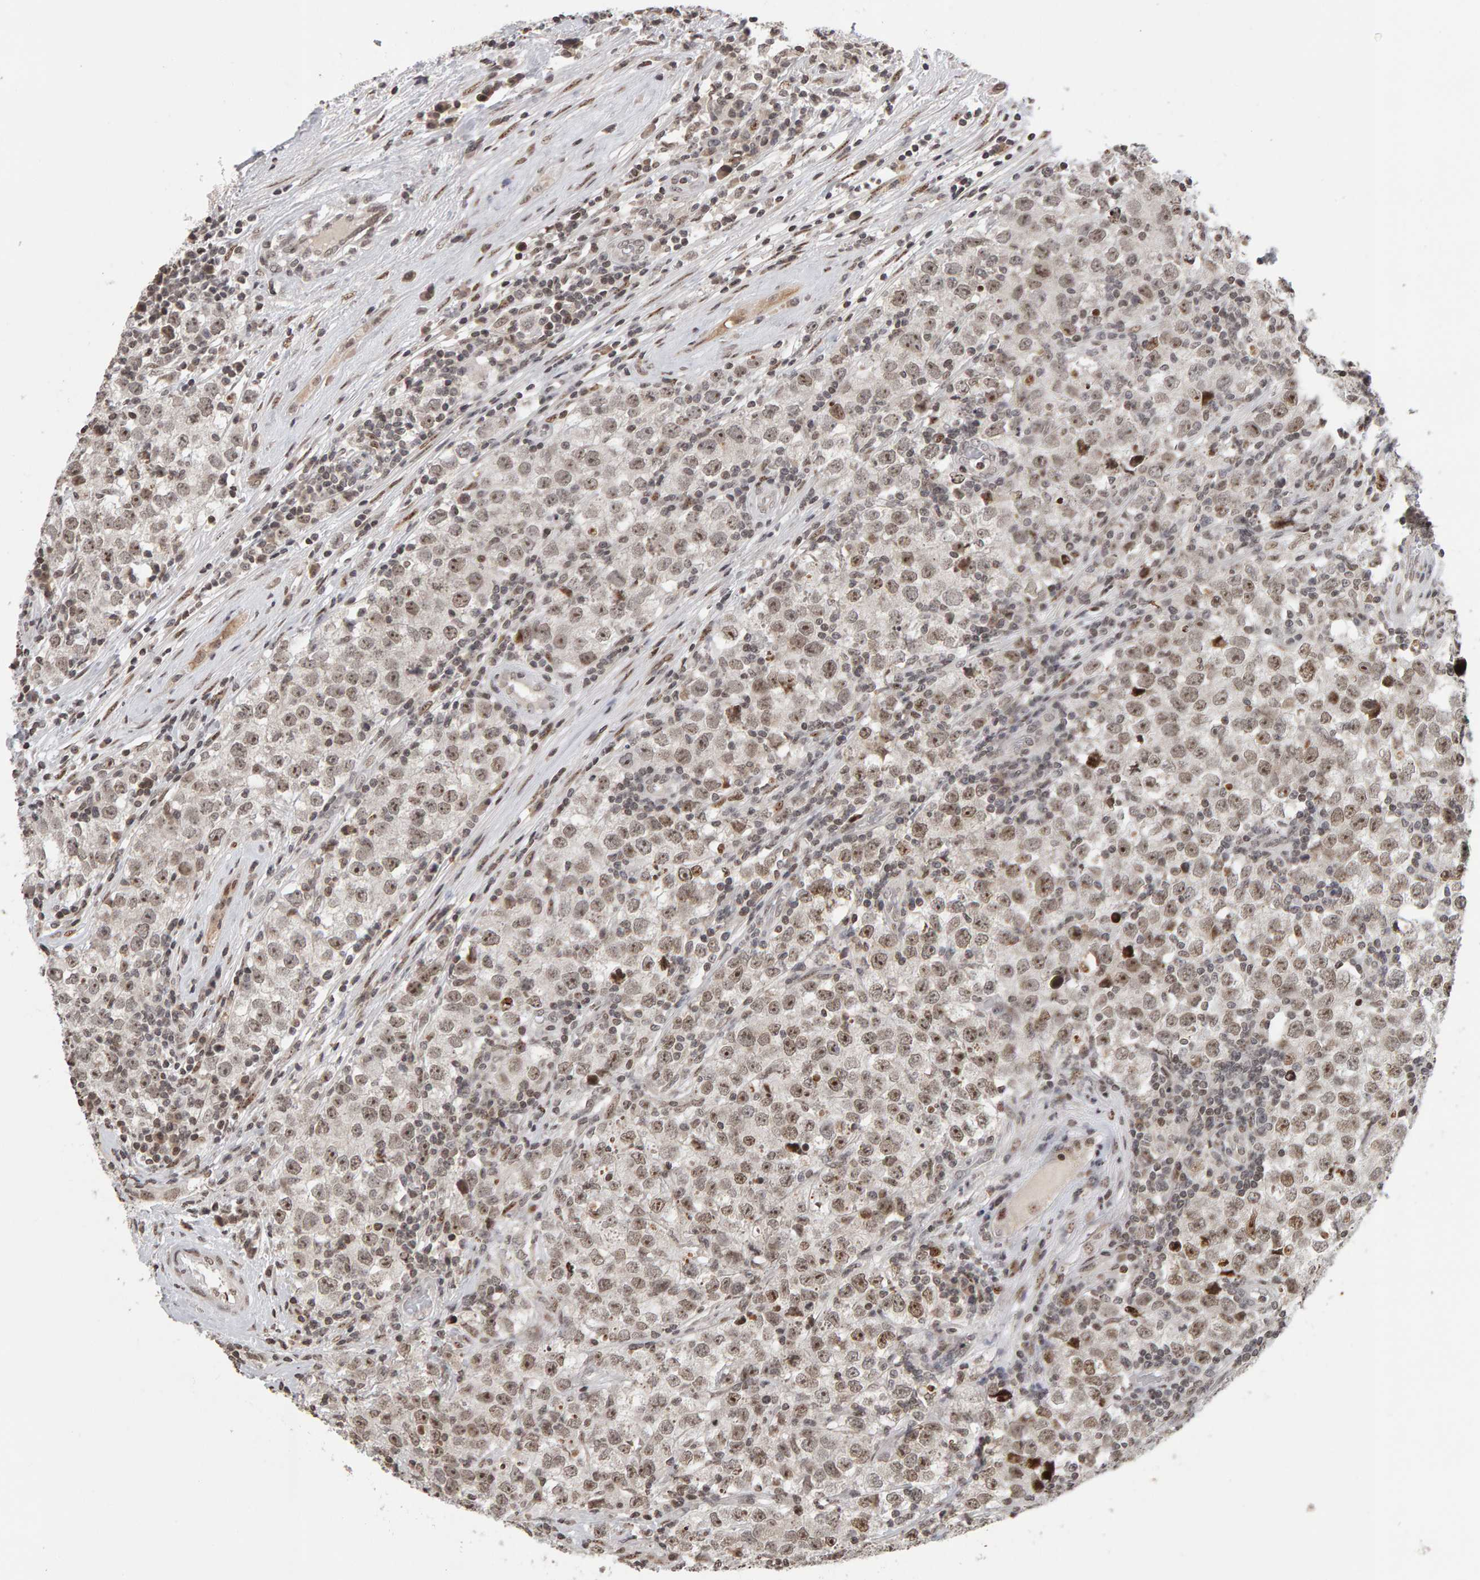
{"staining": {"intensity": "weak", "quantity": ">75%", "location": "nuclear"}, "tissue": "testis cancer", "cell_type": "Tumor cells", "image_type": "cancer", "snomed": [{"axis": "morphology", "description": "Seminoma, NOS"}, {"axis": "morphology", "description": "Carcinoma, Embryonal, NOS"}, {"axis": "topography", "description": "Testis"}], "caption": "This photomicrograph demonstrates immunohistochemistry staining of testis cancer, with low weak nuclear positivity in about >75% of tumor cells.", "gene": "TRAM1", "patient": {"sex": "male", "age": 28}}